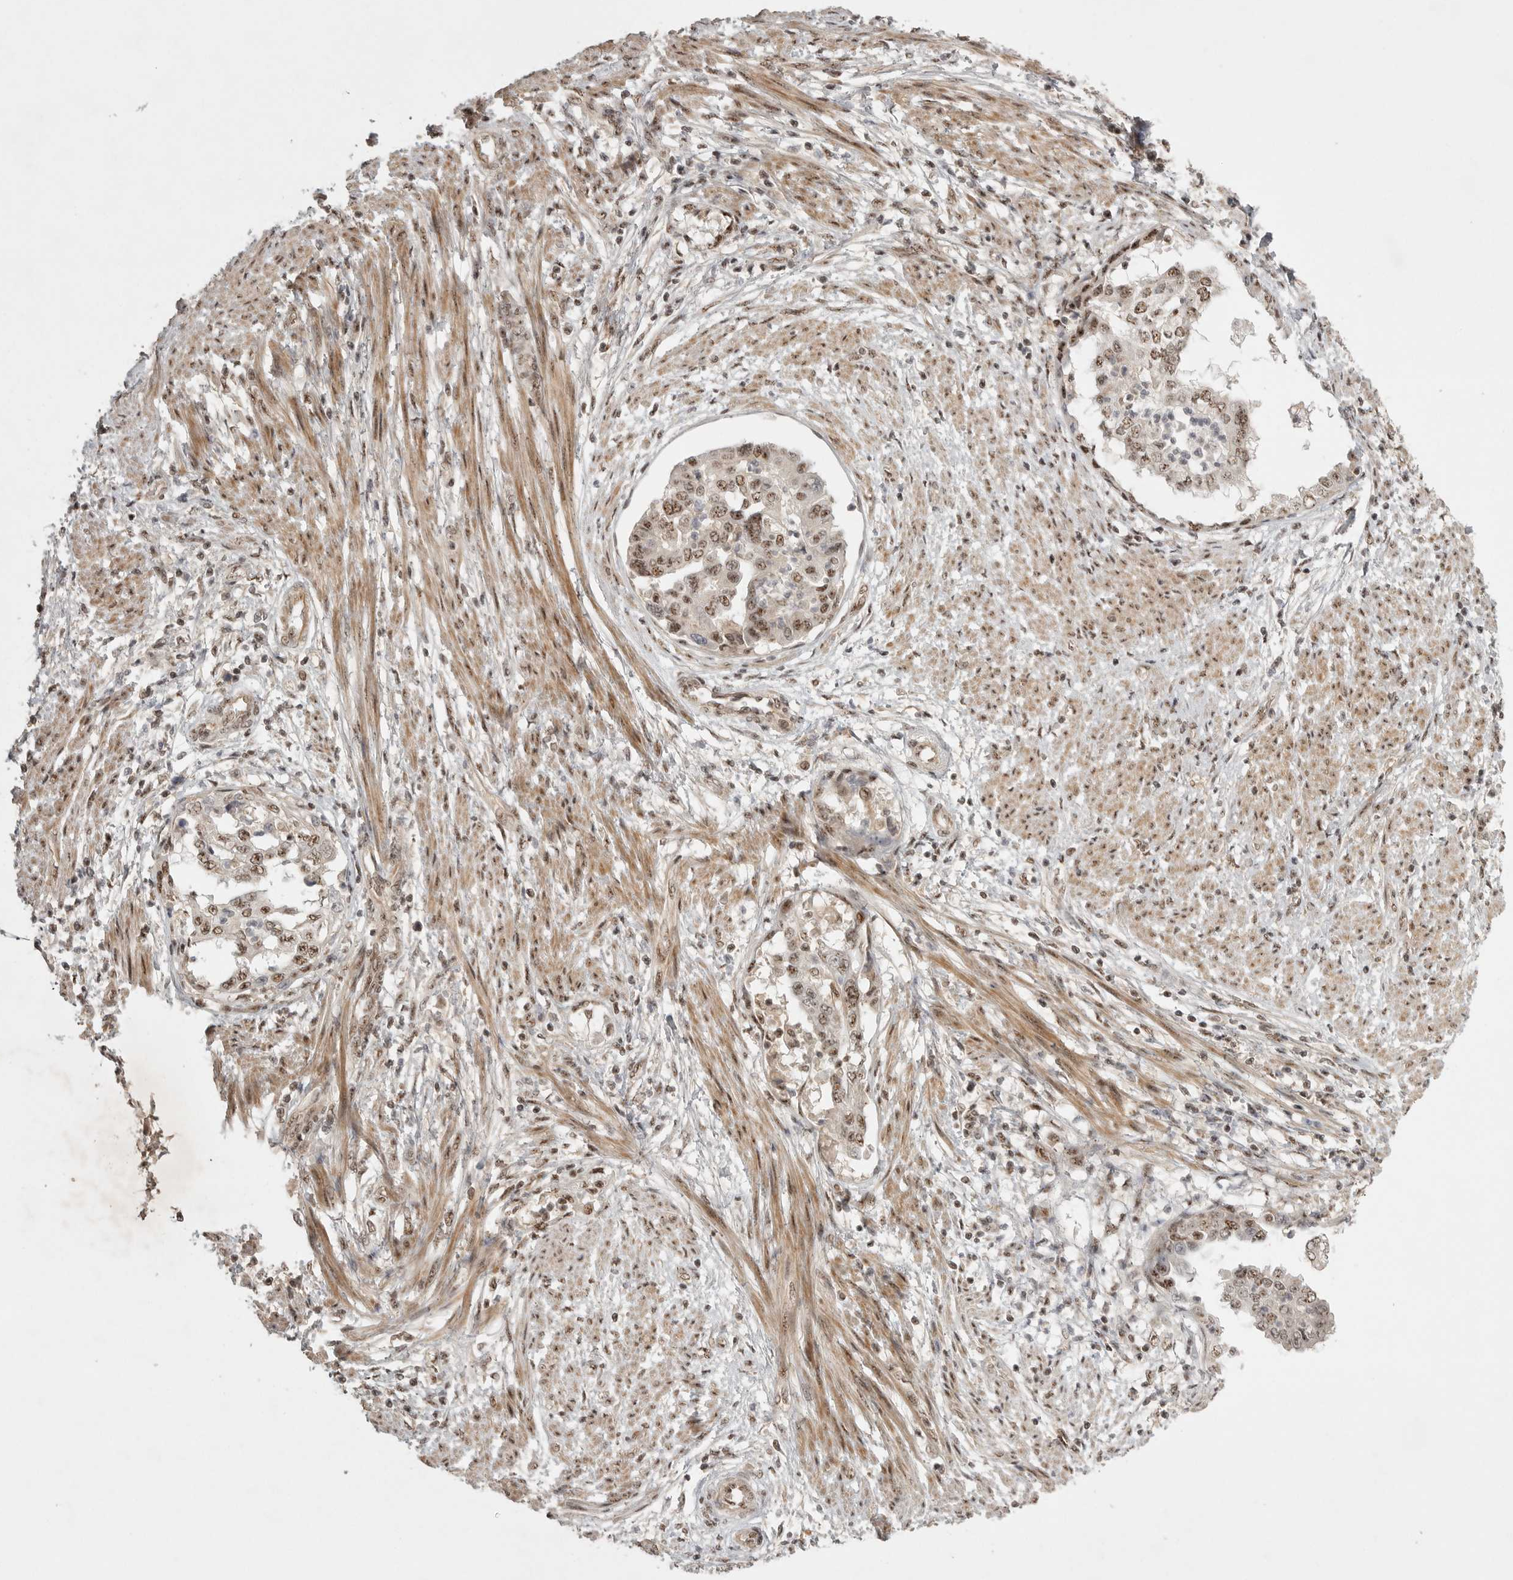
{"staining": {"intensity": "moderate", "quantity": ">75%", "location": "nuclear"}, "tissue": "endometrial cancer", "cell_type": "Tumor cells", "image_type": "cancer", "snomed": [{"axis": "morphology", "description": "Adenocarcinoma, NOS"}, {"axis": "topography", "description": "Endometrium"}], "caption": "Protein staining of endometrial adenocarcinoma tissue reveals moderate nuclear expression in approximately >75% of tumor cells. (DAB IHC with brightfield microscopy, high magnification).", "gene": "POMP", "patient": {"sex": "female", "age": 85}}